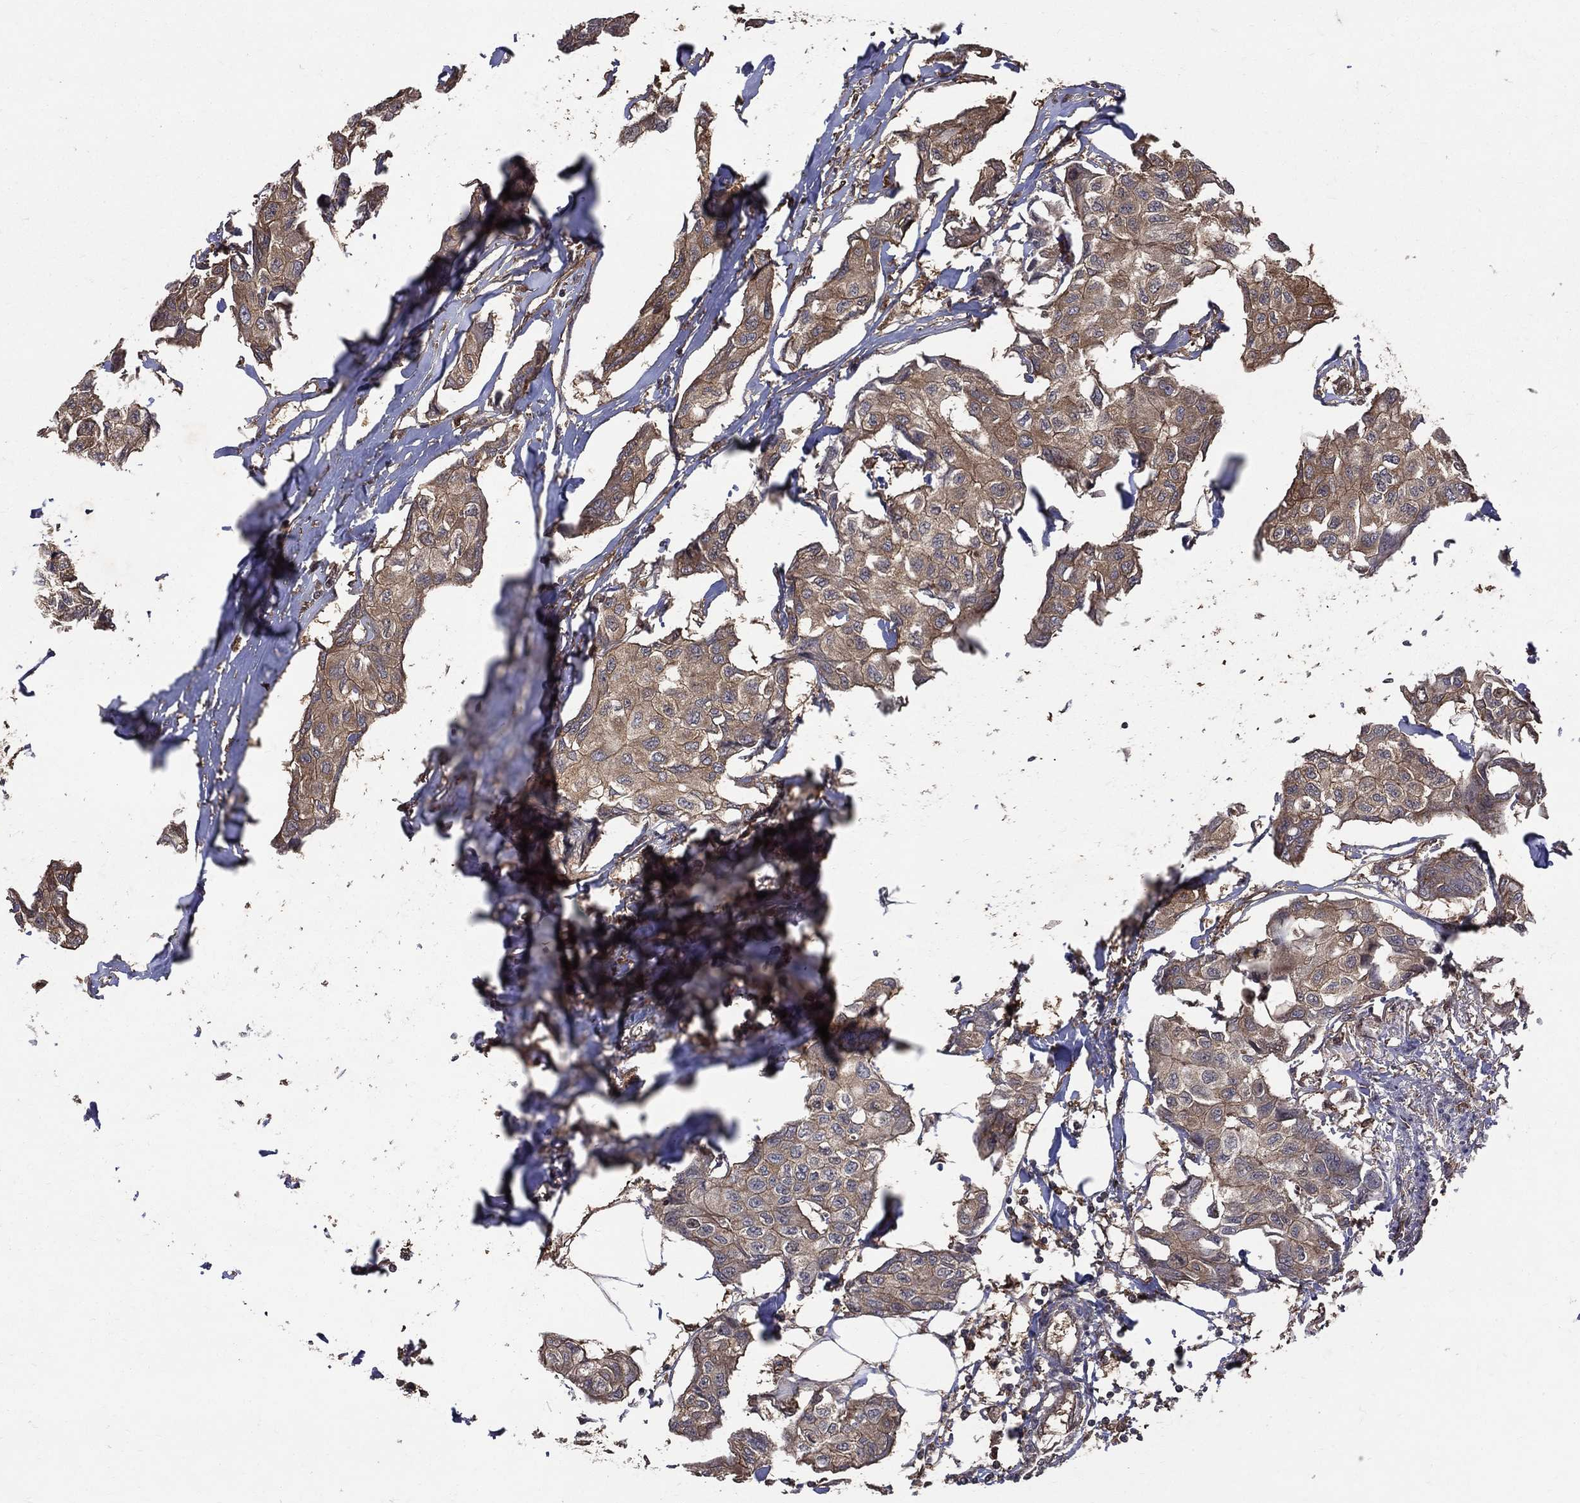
{"staining": {"intensity": "weak", "quantity": ">75%", "location": "cytoplasmic/membranous"}, "tissue": "breast cancer", "cell_type": "Tumor cells", "image_type": "cancer", "snomed": [{"axis": "morphology", "description": "Duct carcinoma"}, {"axis": "topography", "description": "Breast"}], "caption": "About >75% of tumor cells in human breast cancer (infiltrating ductal carcinoma) exhibit weak cytoplasmic/membranous protein positivity as visualized by brown immunohistochemical staining.", "gene": "DPYSL2", "patient": {"sex": "female", "age": 80}}